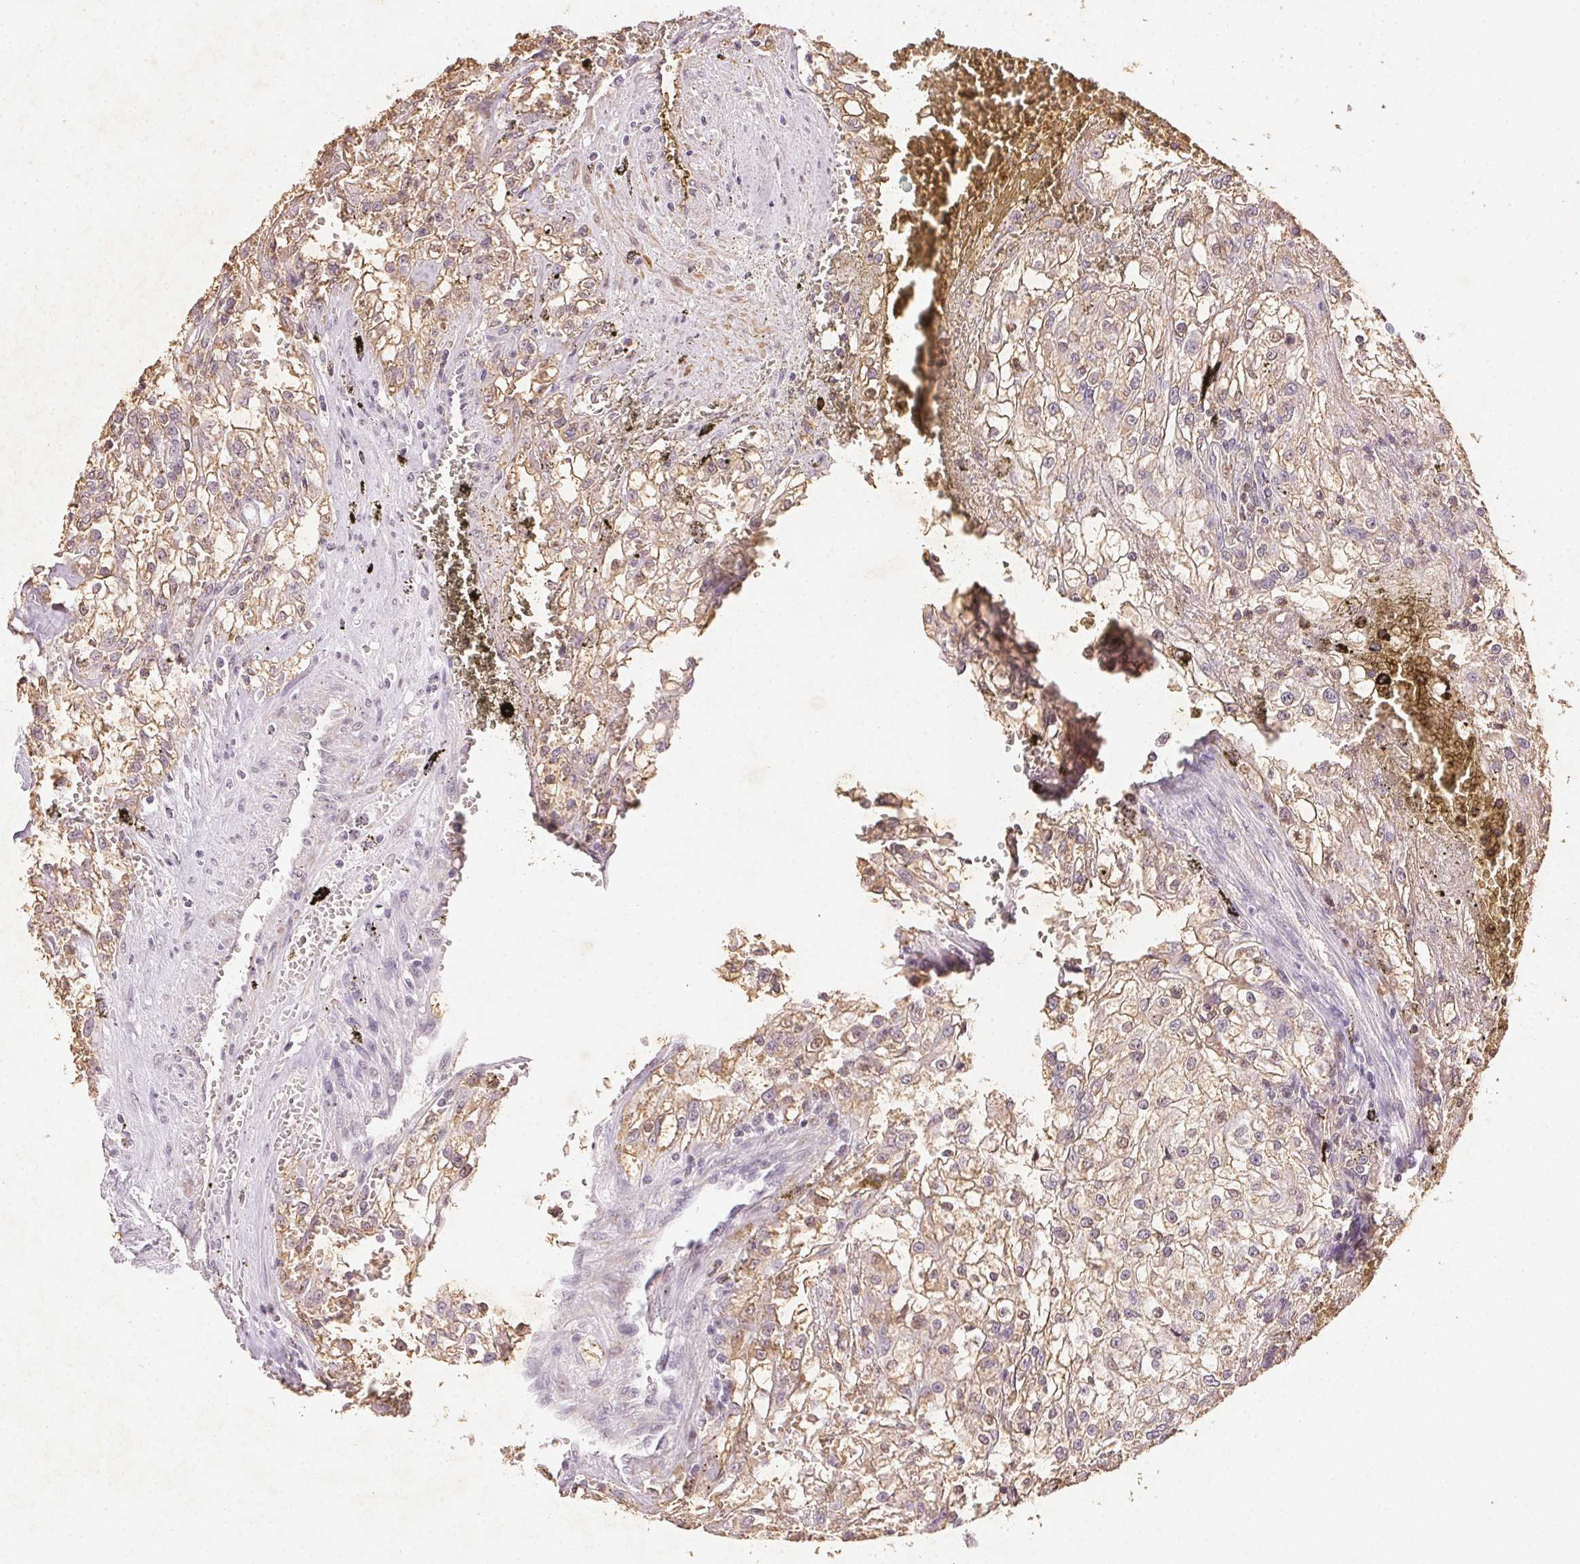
{"staining": {"intensity": "weak", "quantity": "<25%", "location": "cytoplasmic/membranous"}, "tissue": "renal cancer", "cell_type": "Tumor cells", "image_type": "cancer", "snomed": [{"axis": "morphology", "description": "Adenocarcinoma, NOS"}, {"axis": "topography", "description": "Kidney"}], "caption": "Tumor cells are negative for brown protein staining in renal cancer (adenocarcinoma).", "gene": "SMTN", "patient": {"sex": "female", "age": 74}}